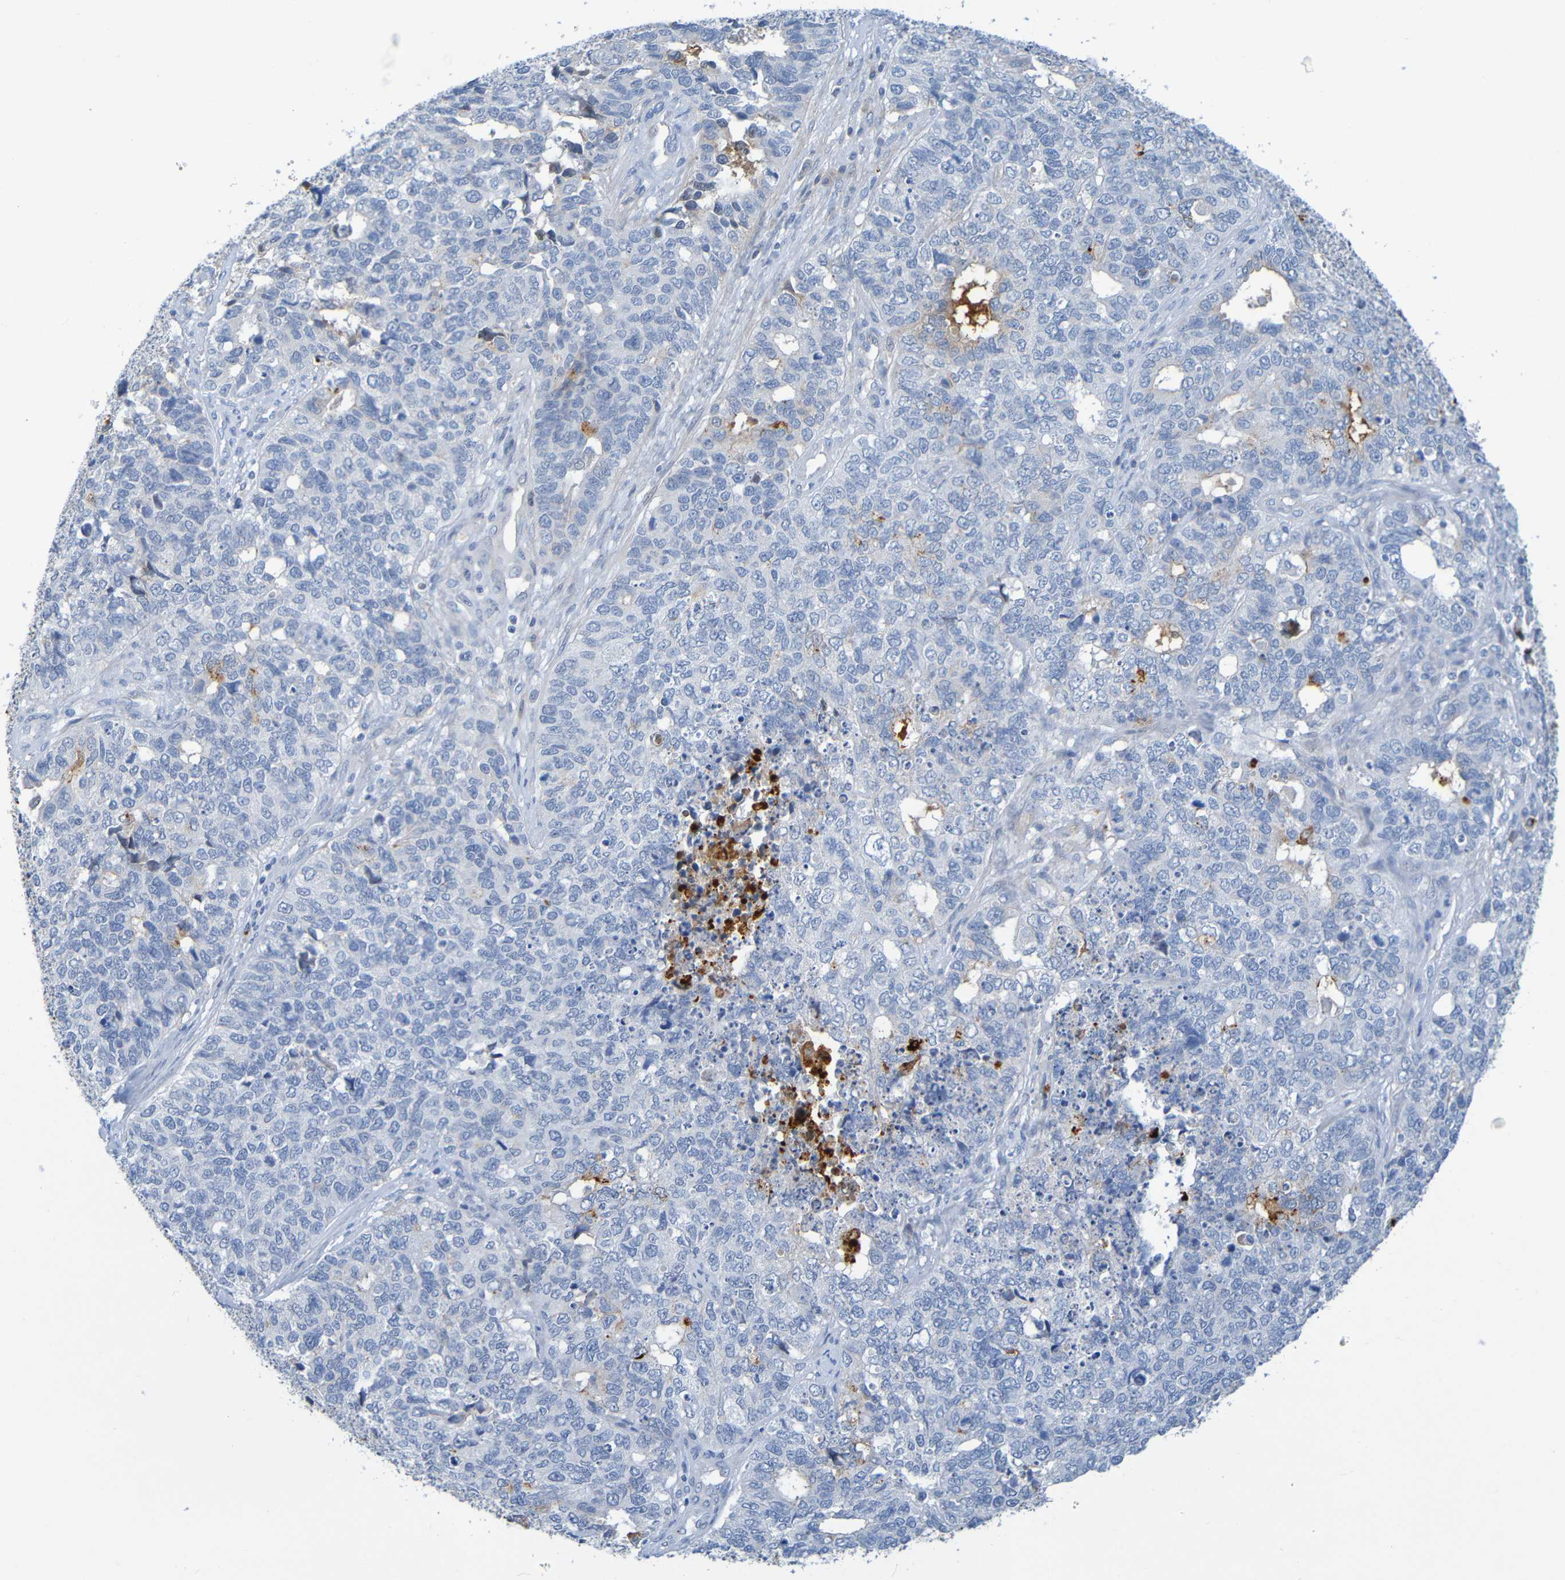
{"staining": {"intensity": "moderate", "quantity": "<25%", "location": "cytoplasmic/membranous"}, "tissue": "cervical cancer", "cell_type": "Tumor cells", "image_type": "cancer", "snomed": [{"axis": "morphology", "description": "Squamous cell carcinoma, NOS"}, {"axis": "topography", "description": "Cervix"}], "caption": "DAB (3,3'-diaminobenzidine) immunohistochemical staining of cervical cancer (squamous cell carcinoma) exhibits moderate cytoplasmic/membranous protein positivity in about <25% of tumor cells.", "gene": "IL10", "patient": {"sex": "female", "age": 63}}